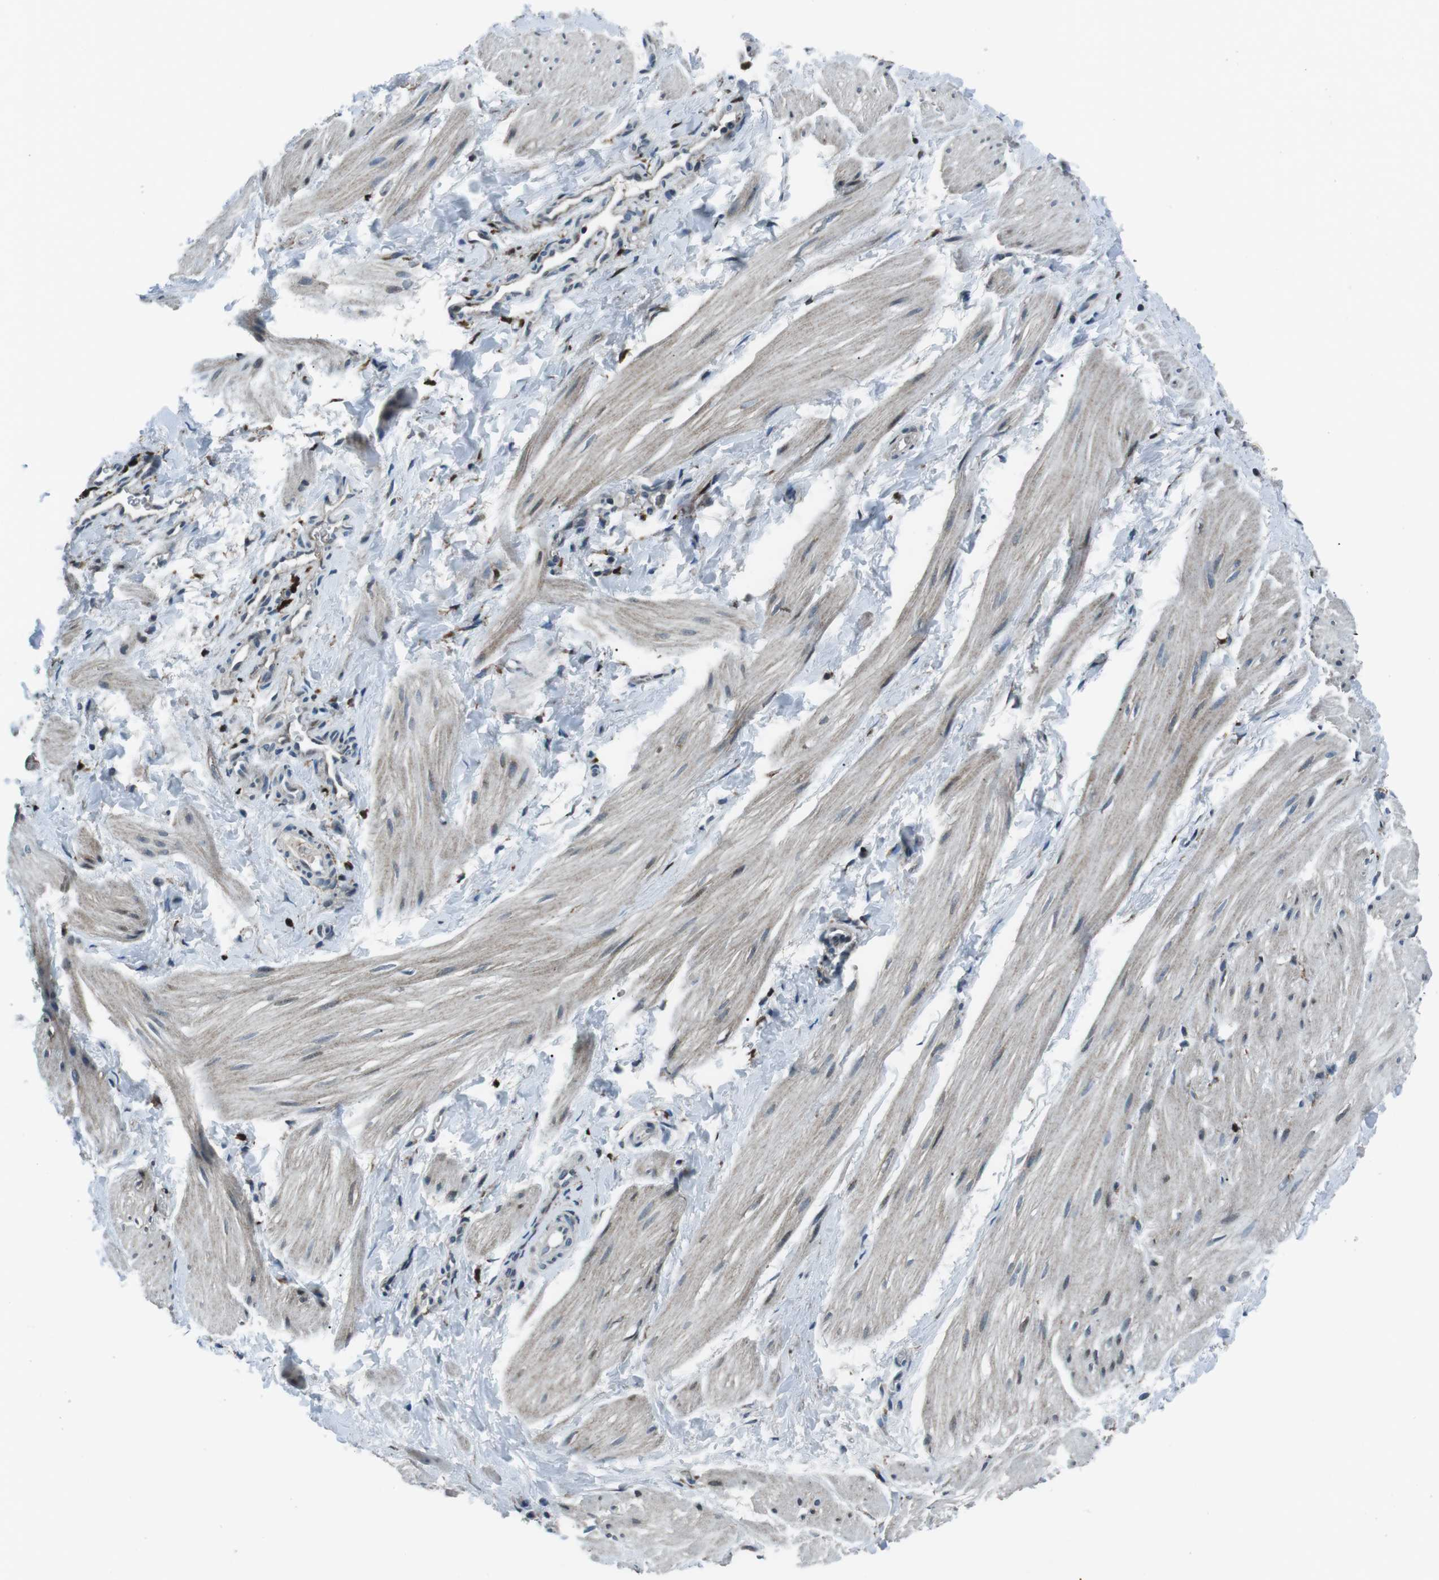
{"staining": {"intensity": "weak", "quantity": "<25%", "location": "cytoplasmic/membranous"}, "tissue": "smooth muscle", "cell_type": "Smooth muscle cells", "image_type": "normal", "snomed": [{"axis": "morphology", "description": "Normal tissue, NOS"}, {"axis": "topography", "description": "Smooth muscle"}], "caption": "Smooth muscle stained for a protein using IHC reveals no staining smooth muscle cells.", "gene": "BLNK", "patient": {"sex": "male", "age": 16}}